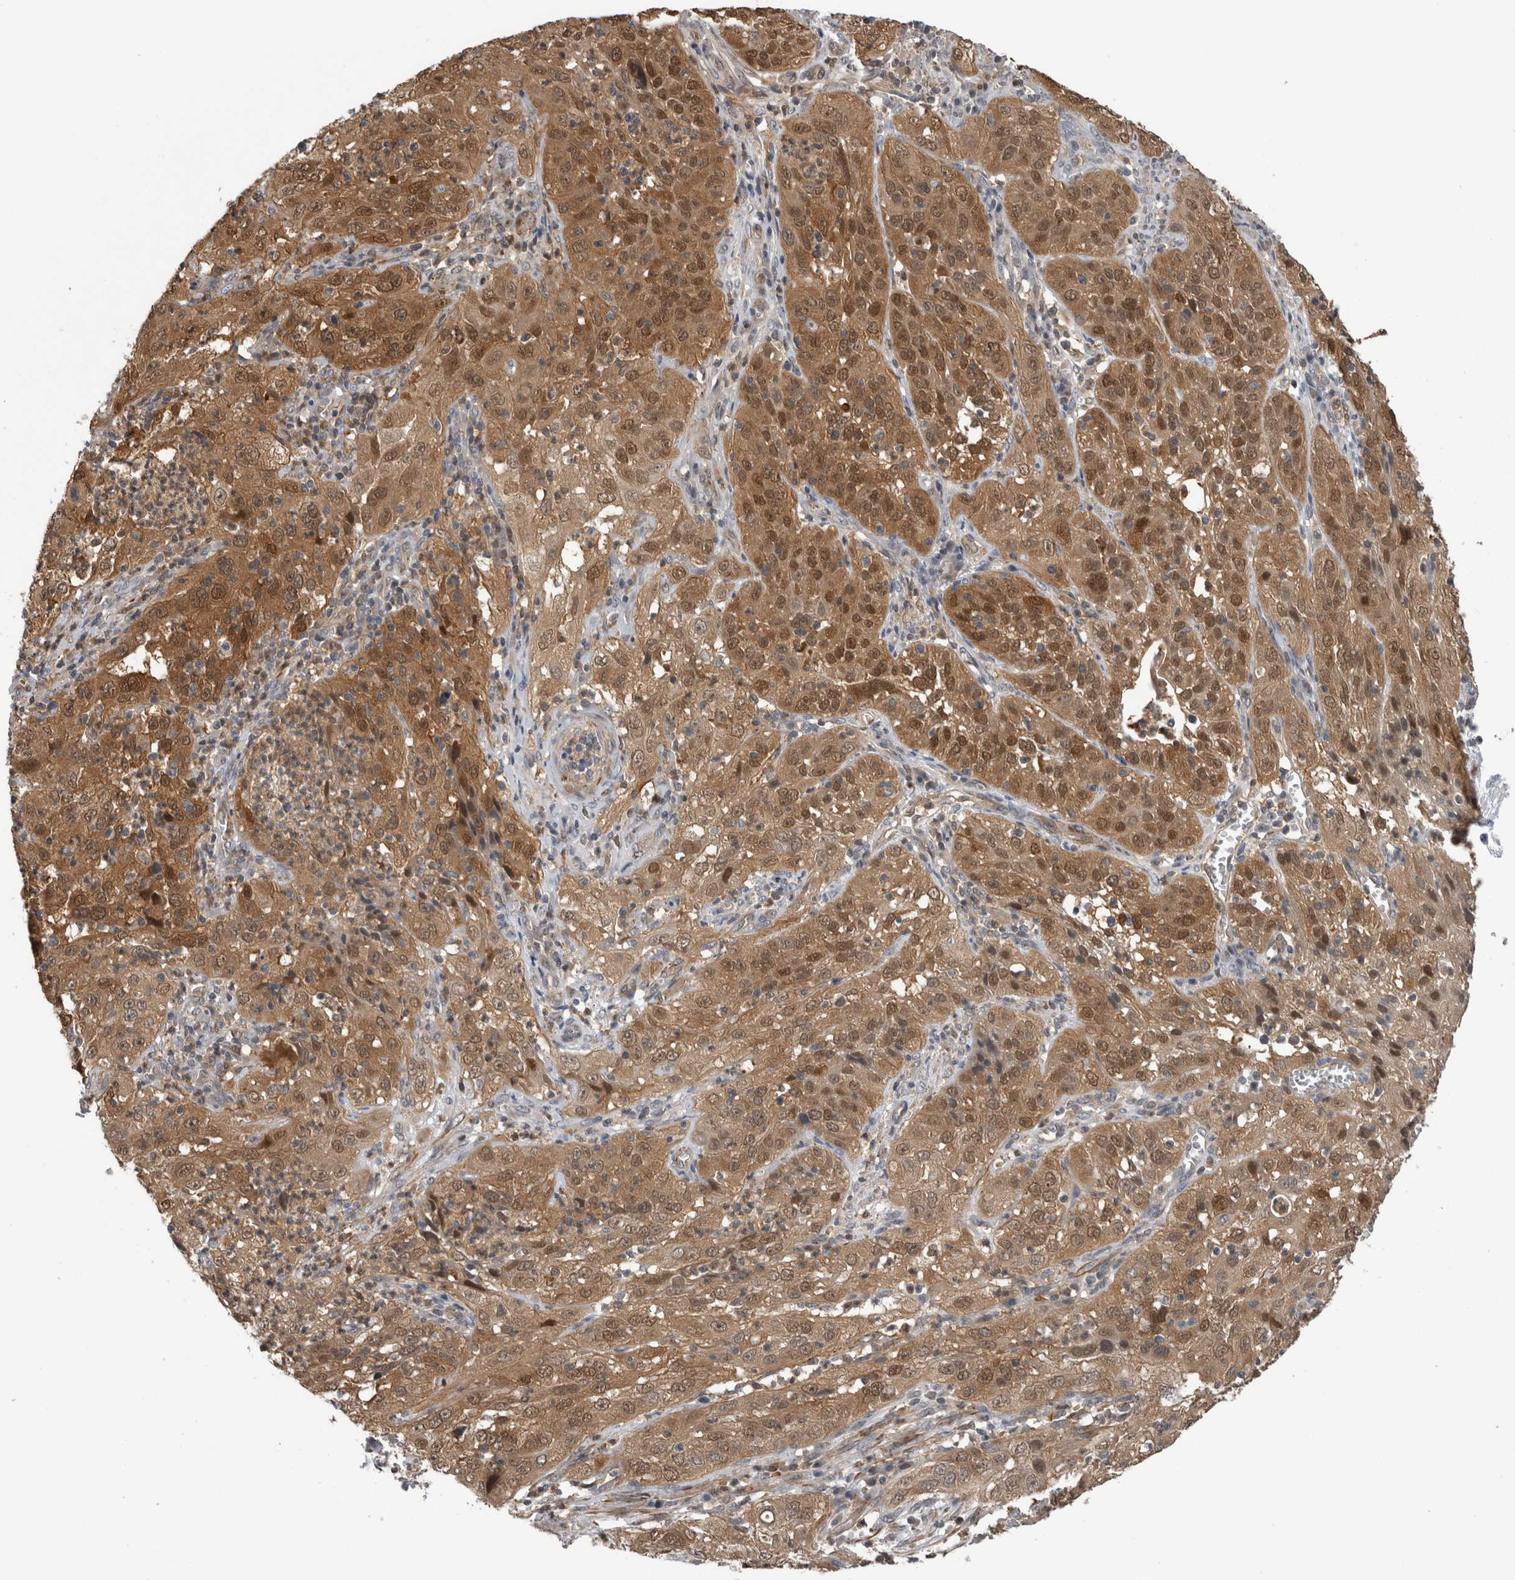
{"staining": {"intensity": "moderate", "quantity": ">75%", "location": "cytoplasmic/membranous,nuclear"}, "tissue": "cervical cancer", "cell_type": "Tumor cells", "image_type": "cancer", "snomed": [{"axis": "morphology", "description": "Squamous cell carcinoma, NOS"}, {"axis": "topography", "description": "Cervix"}], "caption": "This histopathology image reveals immunohistochemistry staining of human squamous cell carcinoma (cervical), with medium moderate cytoplasmic/membranous and nuclear staining in about >75% of tumor cells.", "gene": "NAPRT", "patient": {"sex": "female", "age": 32}}